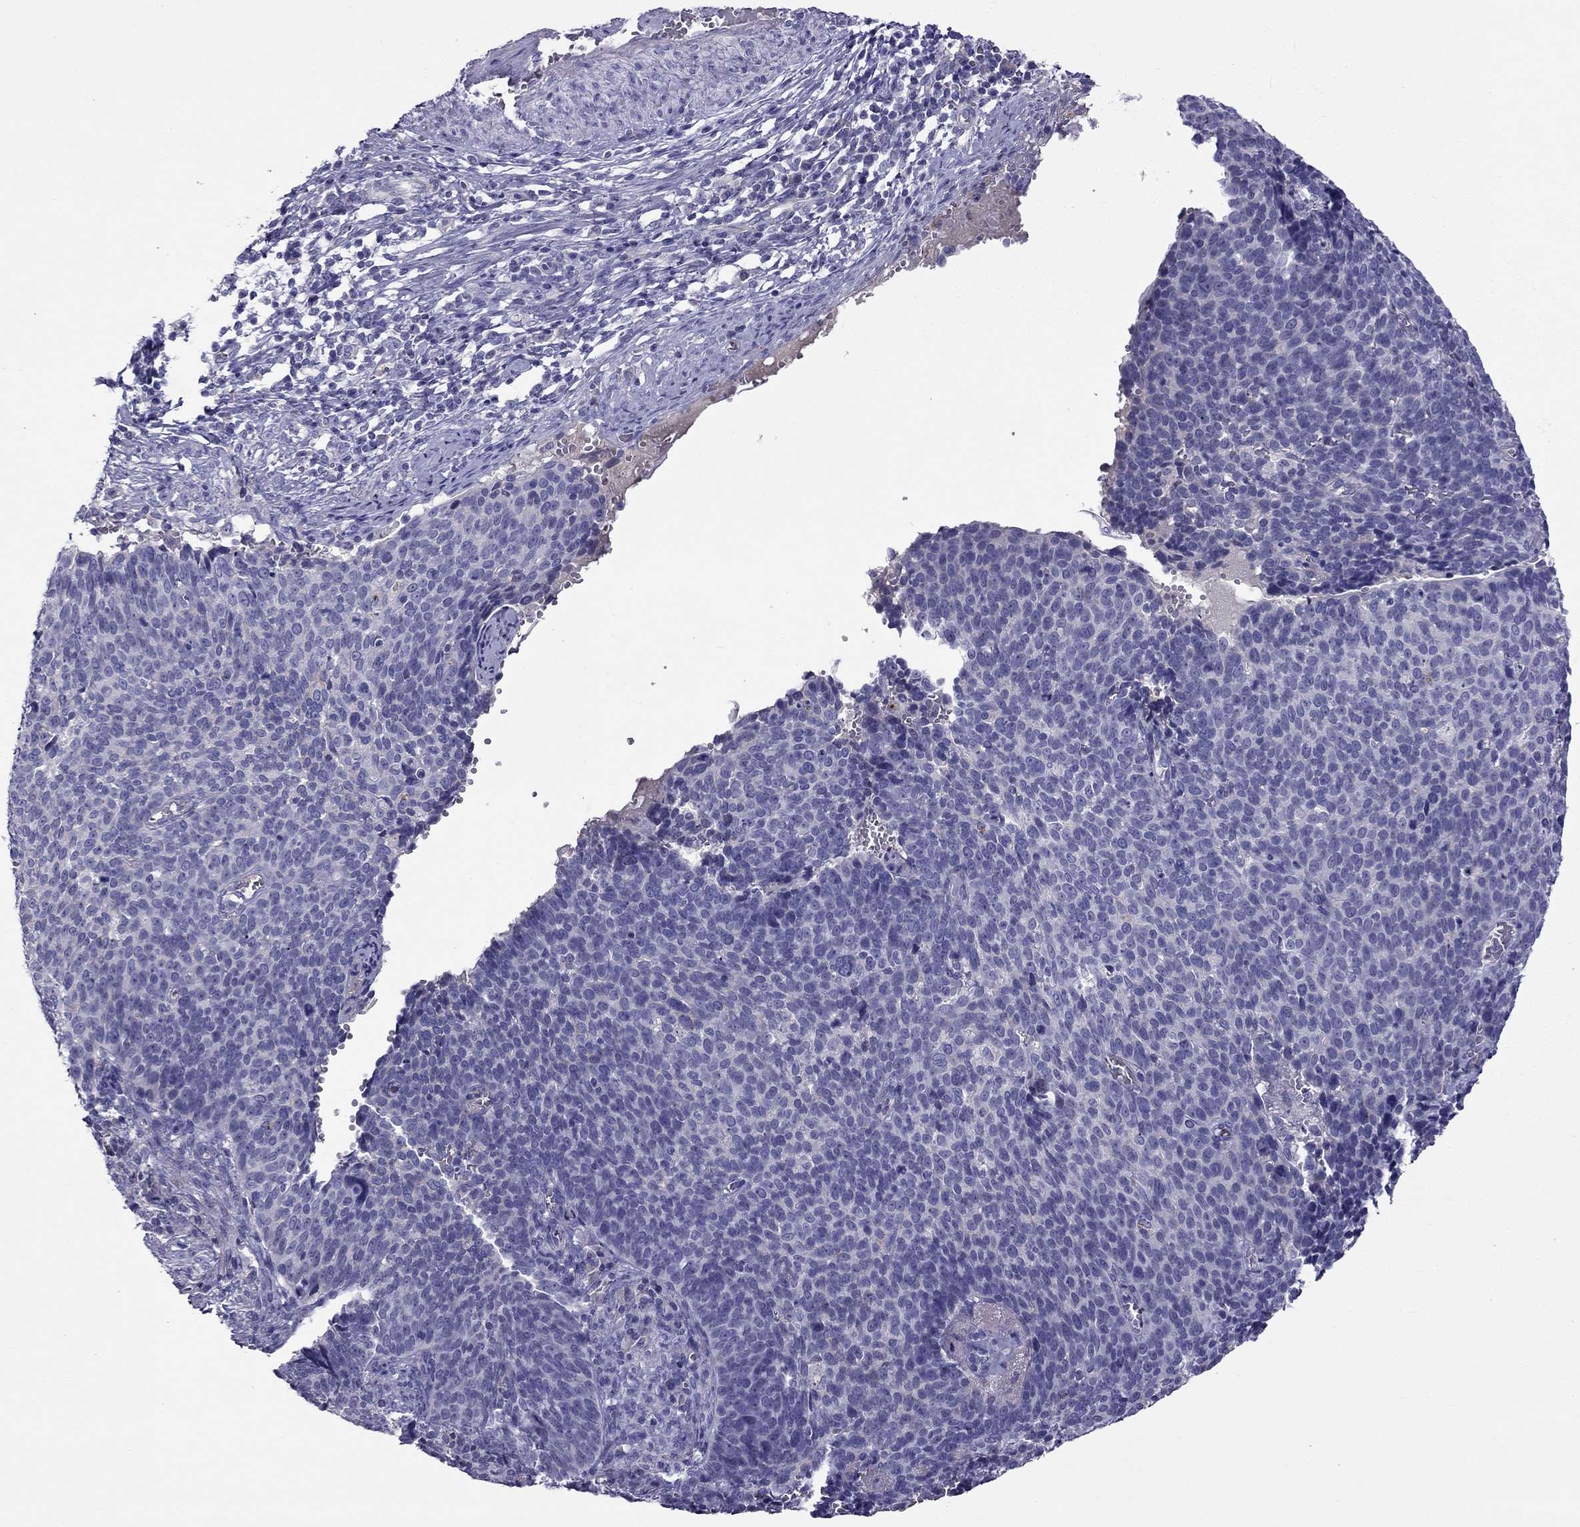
{"staining": {"intensity": "negative", "quantity": "none", "location": "none"}, "tissue": "cervical cancer", "cell_type": "Tumor cells", "image_type": "cancer", "snomed": [{"axis": "morphology", "description": "Normal tissue, NOS"}, {"axis": "morphology", "description": "Squamous cell carcinoma, NOS"}, {"axis": "topography", "description": "Cervix"}], "caption": "This is an IHC image of human cervical squamous cell carcinoma. There is no positivity in tumor cells.", "gene": "STOML3", "patient": {"sex": "female", "age": 39}}